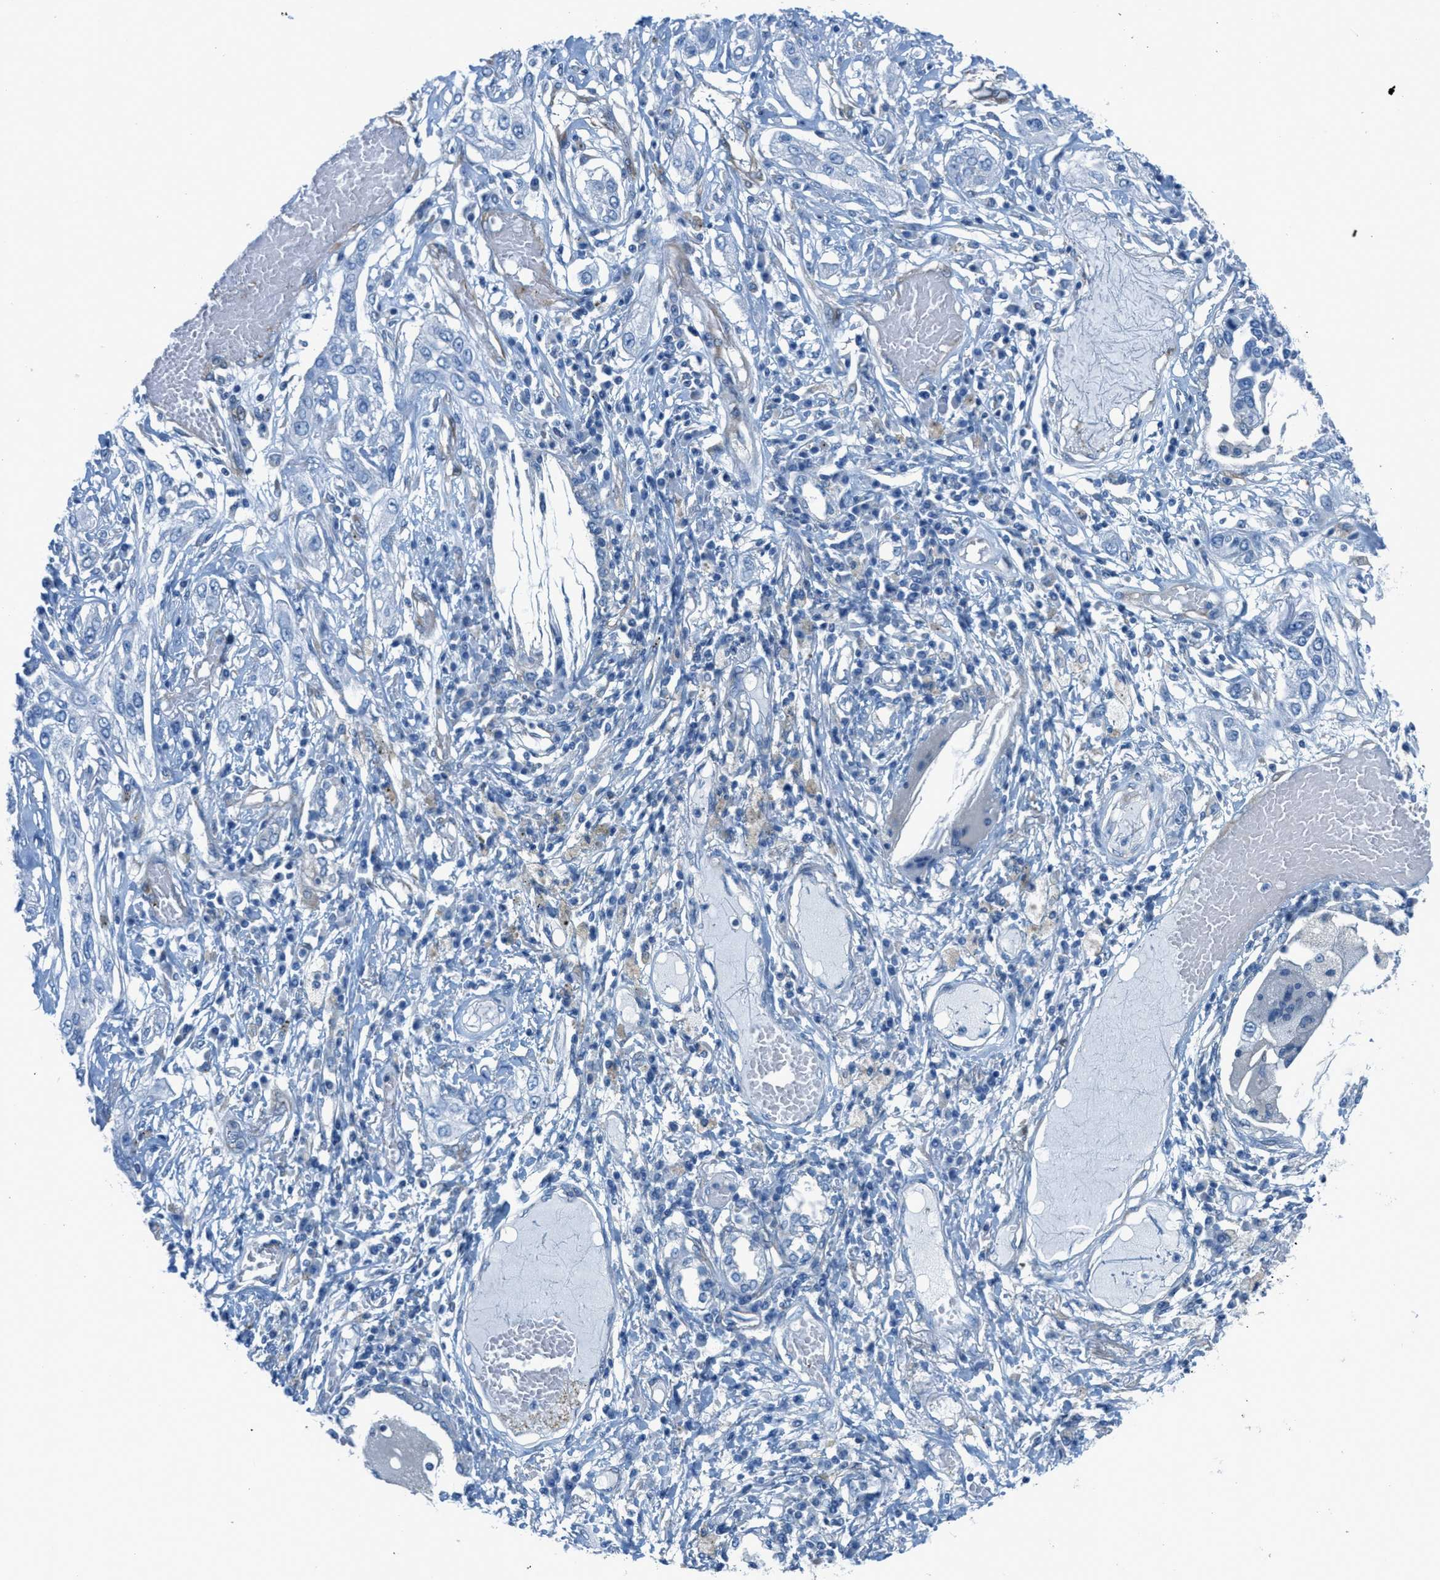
{"staining": {"intensity": "negative", "quantity": "none", "location": "none"}, "tissue": "lung cancer", "cell_type": "Tumor cells", "image_type": "cancer", "snomed": [{"axis": "morphology", "description": "Squamous cell carcinoma, NOS"}, {"axis": "topography", "description": "Lung"}], "caption": "Human lung cancer stained for a protein using immunohistochemistry (IHC) demonstrates no staining in tumor cells.", "gene": "MAPRE2", "patient": {"sex": "male", "age": 65}}